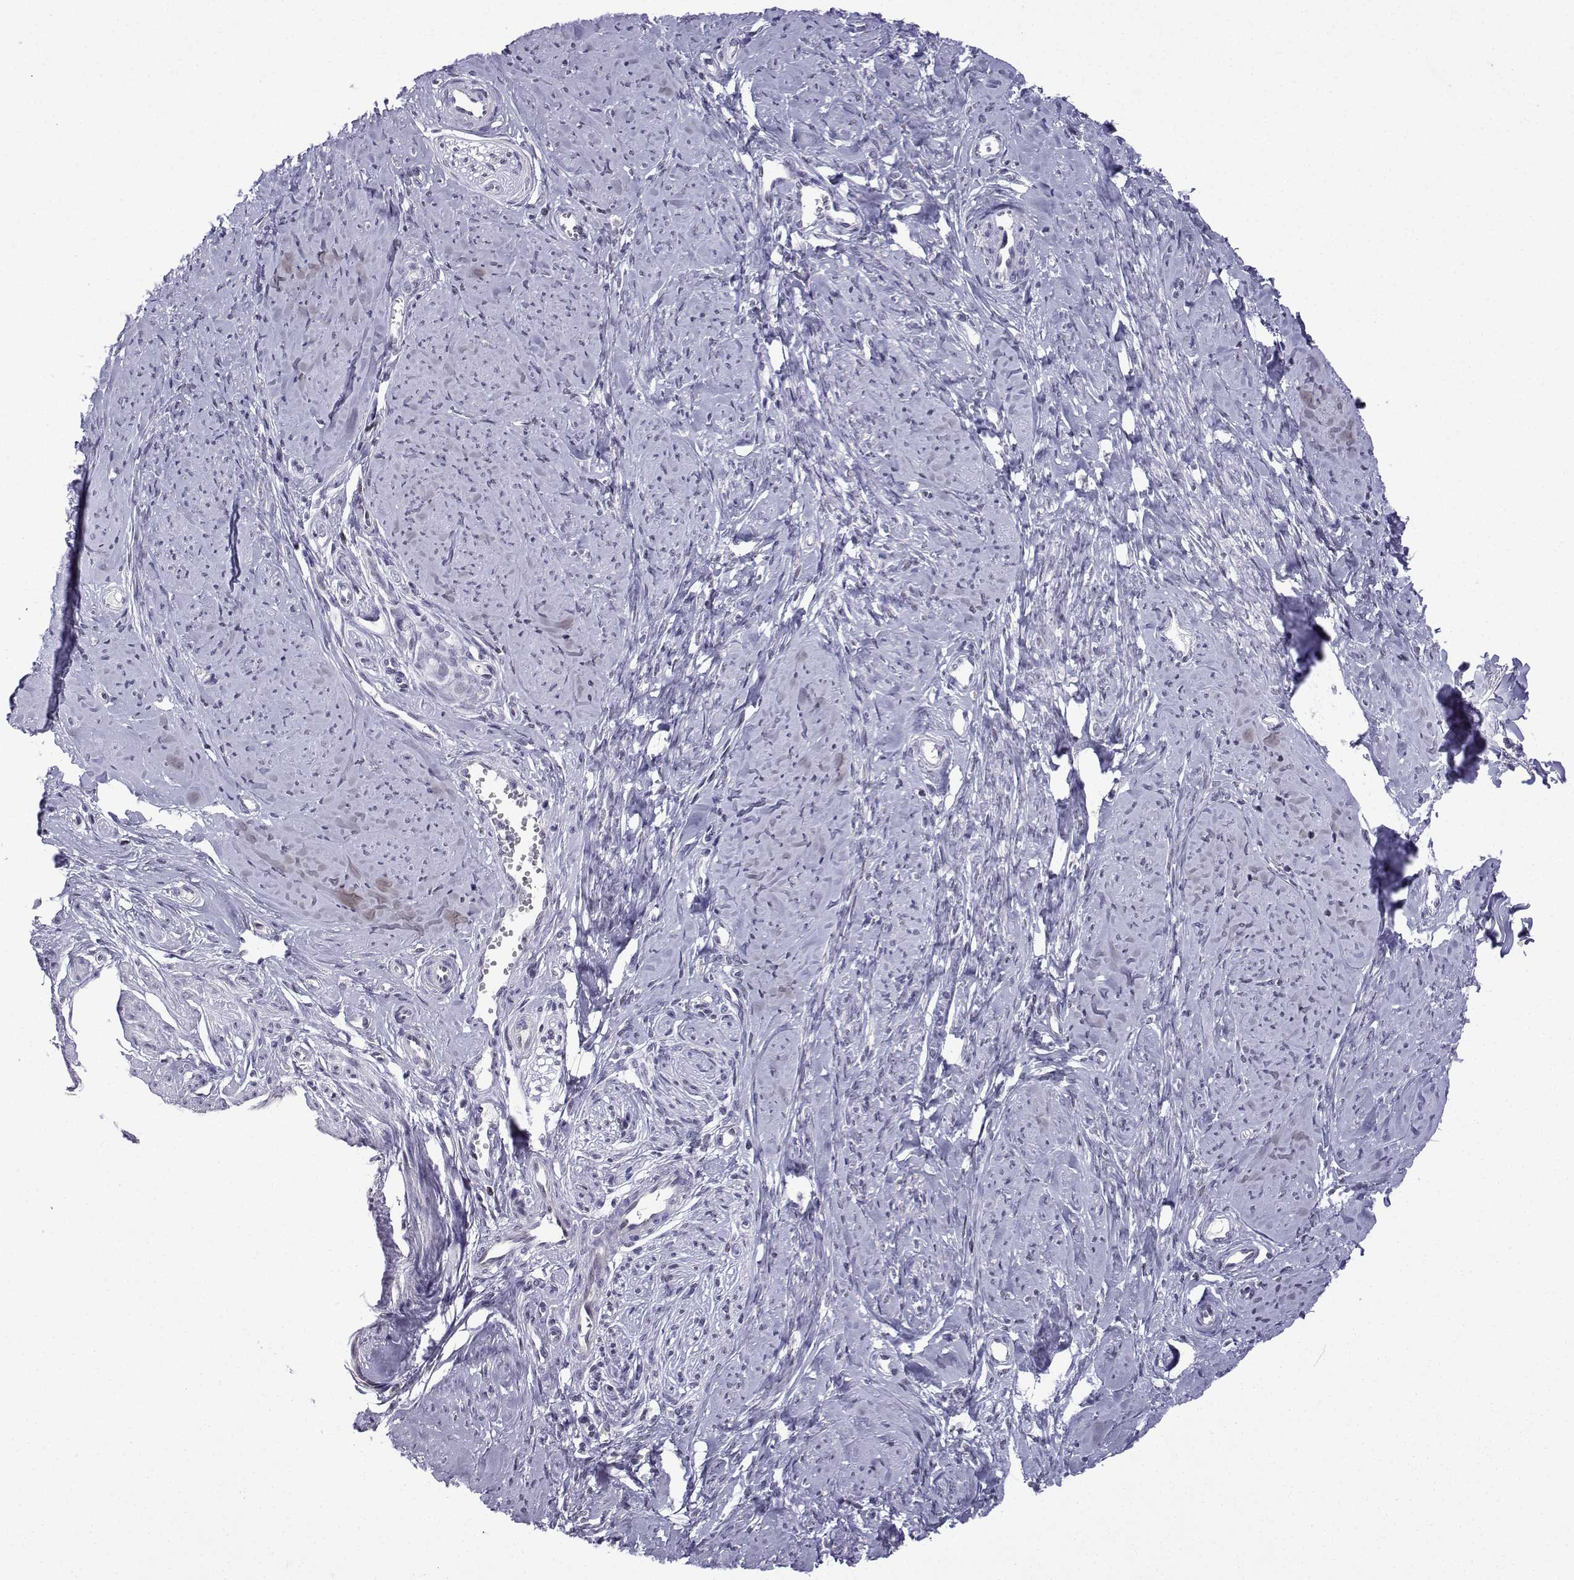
{"staining": {"intensity": "negative", "quantity": "none", "location": "none"}, "tissue": "smooth muscle", "cell_type": "Smooth muscle cells", "image_type": "normal", "snomed": [{"axis": "morphology", "description": "Normal tissue, NOS"}, {"axis": "topography", "description": "Smooth muscle"}], "caption": "Immunohistochemistry (IHC) image of unremarkable human smooth muscle stained for a protein (brown), which reveals no expression in smooth muscle cells. Brightfield microscopy of IHC stained with DAB (3,3'-diaminobenzidine) (brown) and hematoxylin (blue), captured at high magnification.", "gene": "INCENP", "patient": {"sex": "female", "age": 48}}